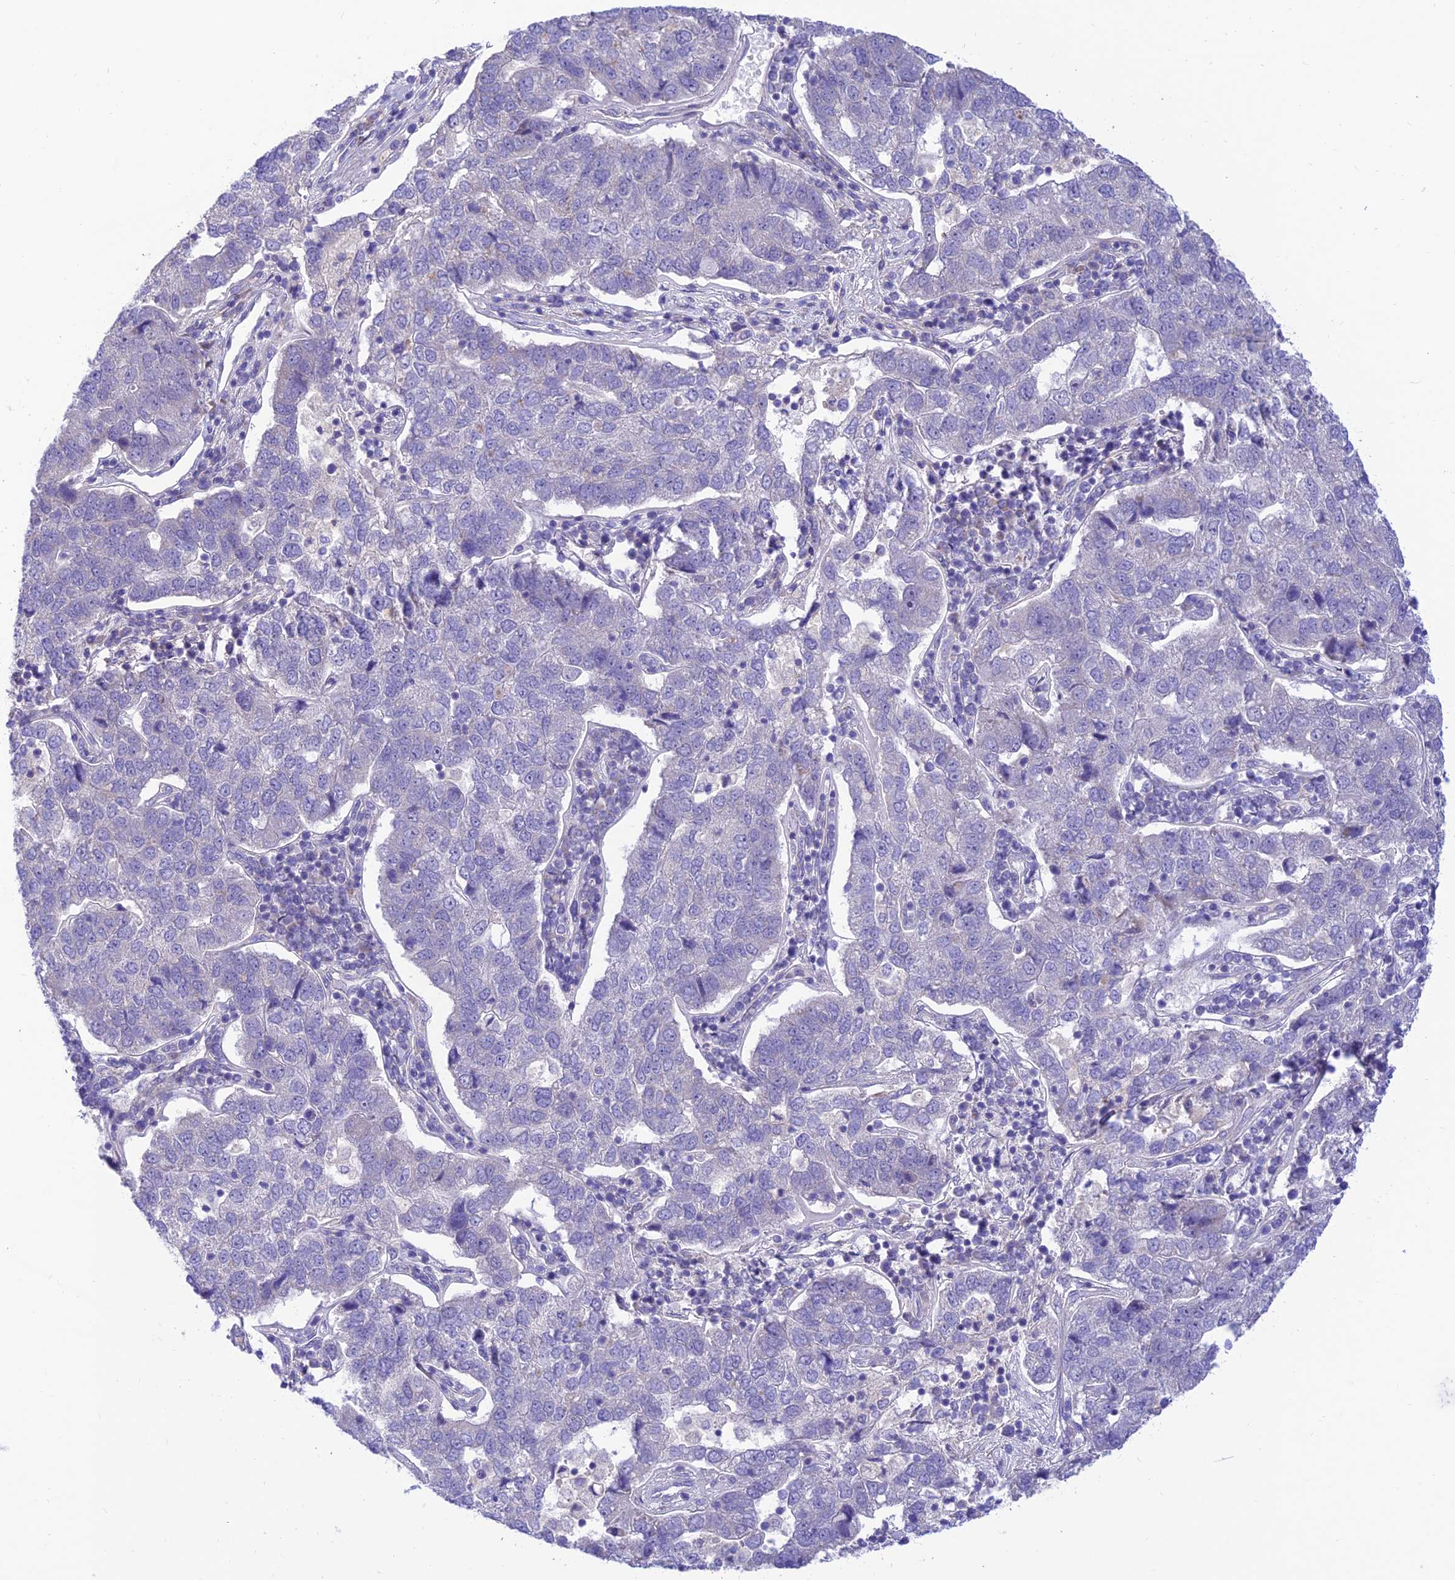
{"staining": {"intensity": "negative", "quantity": "none", "location": "none"}, "tissue": "pancreatic cancer", "cell_type": "Tumor cells", "image_type": "cancer", "snomed": [{"axis": "morphology", "description": "Adenocarcinoma, NOS"}, {"axis": "topography", "description": "Pancreas"}], "caption": "Photomicrograph shows no protein positivity in tumor cells of adenocarcinoma (pancreatic) tissue. The staining was performed using DAB (3,3'-diaminobenzidine) to visualize the protein expression in brown, while the nuclei were stained in blue with hematoxylin (Magnification: 20x).", "gene": "FAM186B", "patient": {"sex": "female", "age": 61}}